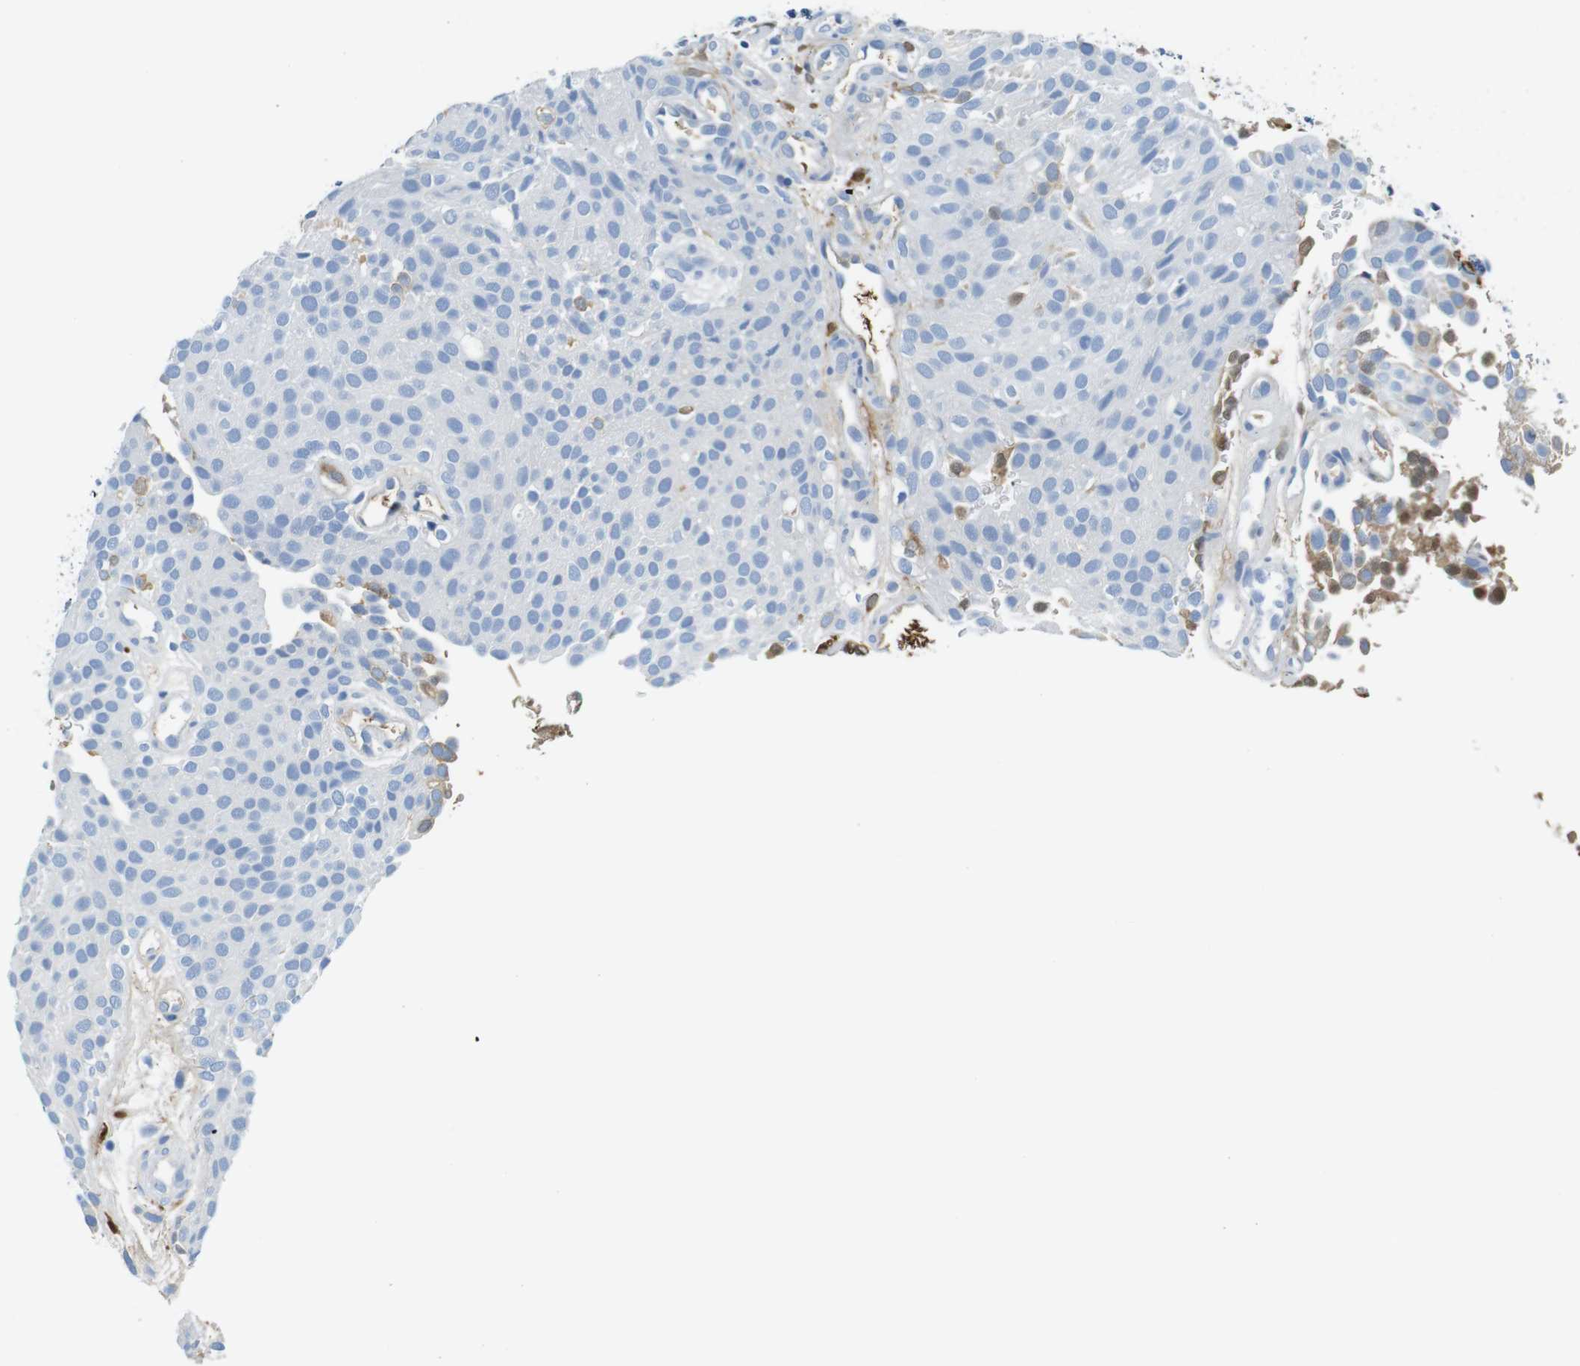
{"staining": {"intensity": "negative", "quantity": "none", "location": "none"}, "tissue": "urothelial cancer", "cell_type": "Tumor cells", "image_type": "cancer", "snomed": [{"axis": "morphology", "description": "Urothelial carcinoma, Low grade"}, {"axis": "topography", "description": "Urinary bladder"}], "caption": "This histopathology image is of low-grade urothelial carcinoma stained with immunohistochemistry to label a protein in brown with the nuclei are counter-stained blue. There is no positivity in tumor cells. (DAB immunohistochemistry (IHC), high magnification).", "gene": "IGHD", "patient": {"sex": "male", "age": 78}}